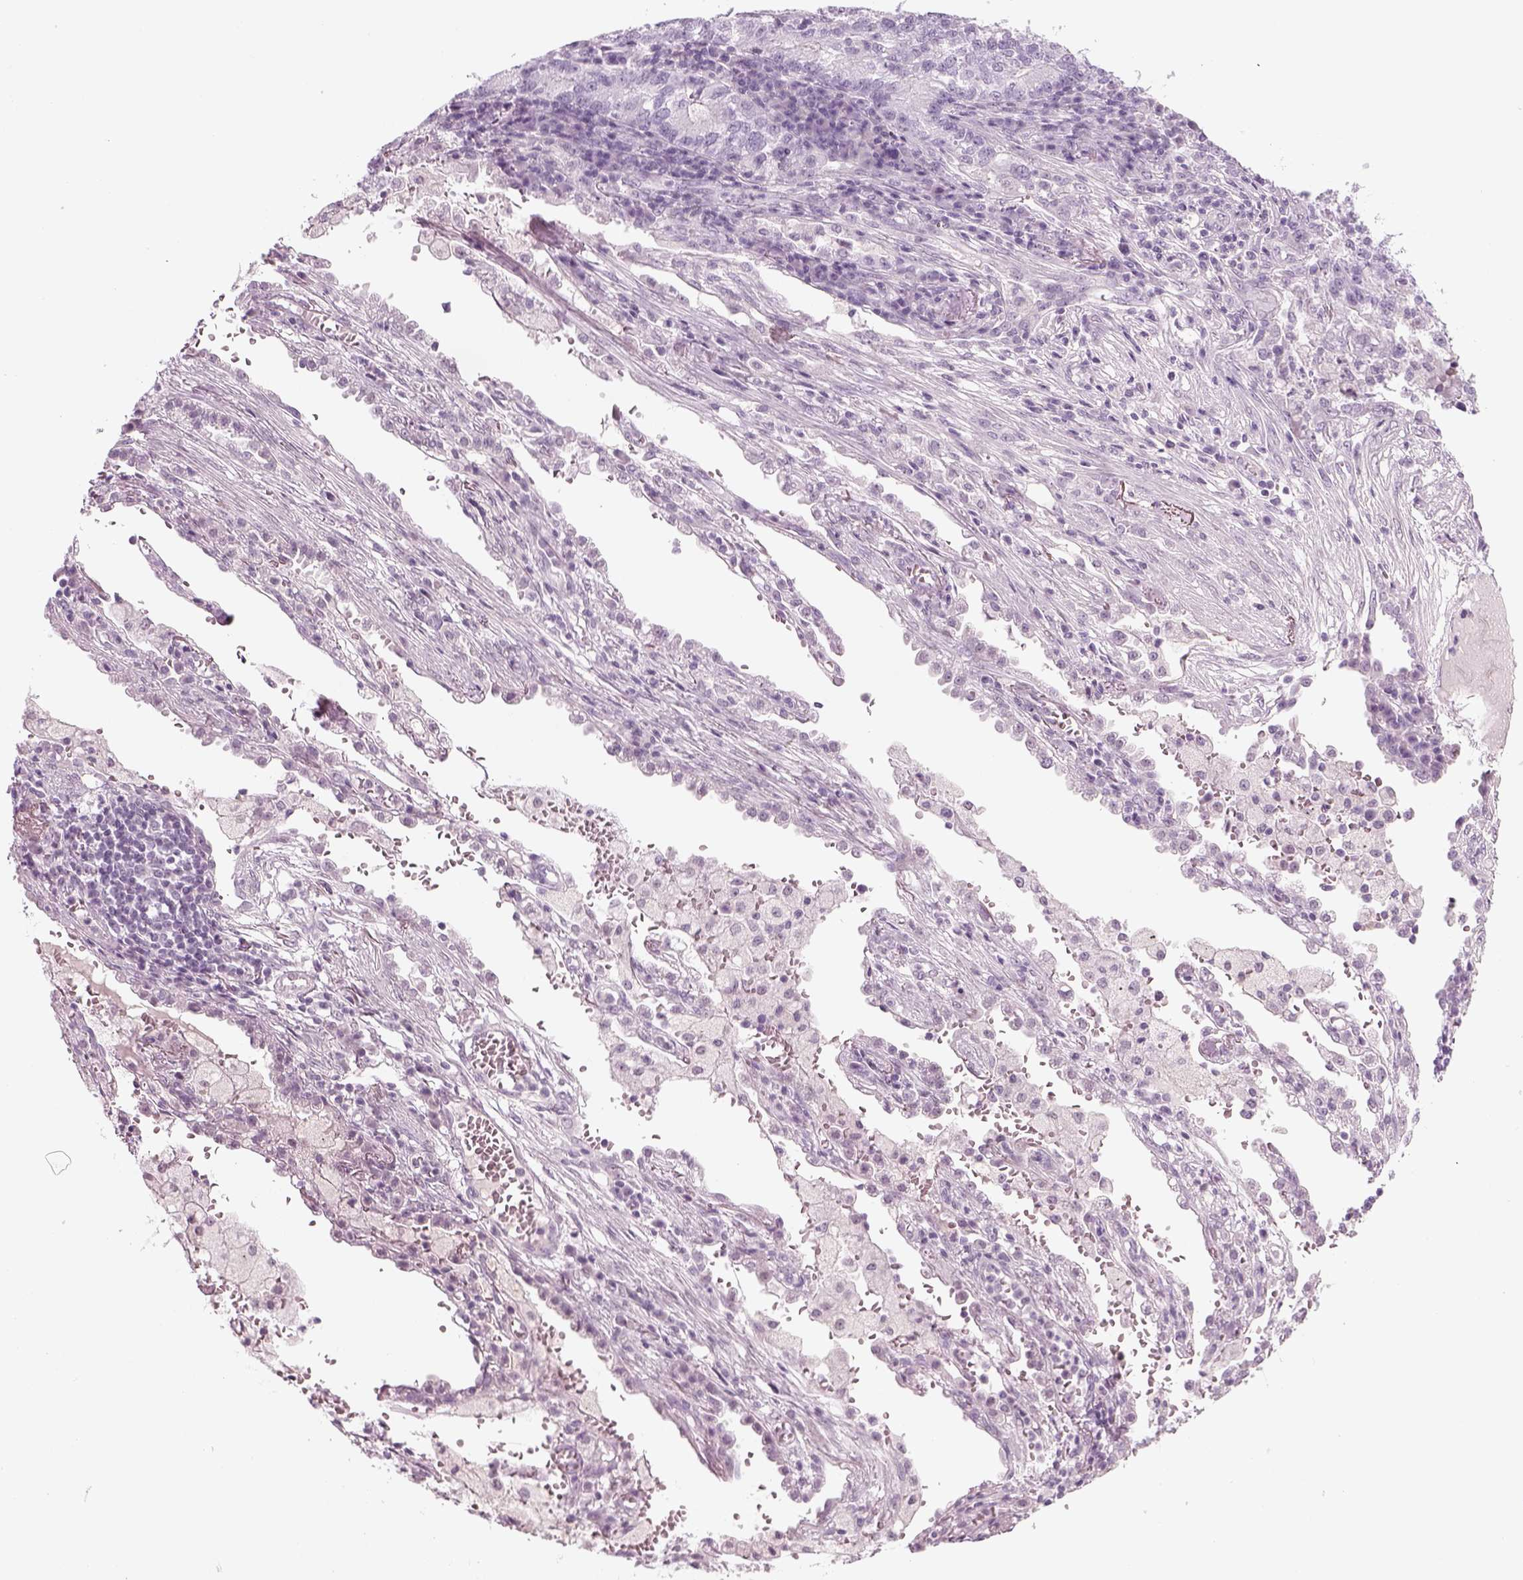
{"staining": {"intensity": "negative", "quantity": "none", "location": "none"}, "tissue": "lung cancer", "cell_type": "Tumor cells", "image_type": "cancer", "snomed": [{"axis": "morphology", "description": "Adenocarcinoma, NOS"}, {"axis": "topography", "description": "Lung"}], "caption": "Immunohistochemical staining of lung cancer exhibits no significant expression in tumor cells.", "gene": "KRT75", "patient": {"sex": "male", "age": 57}}